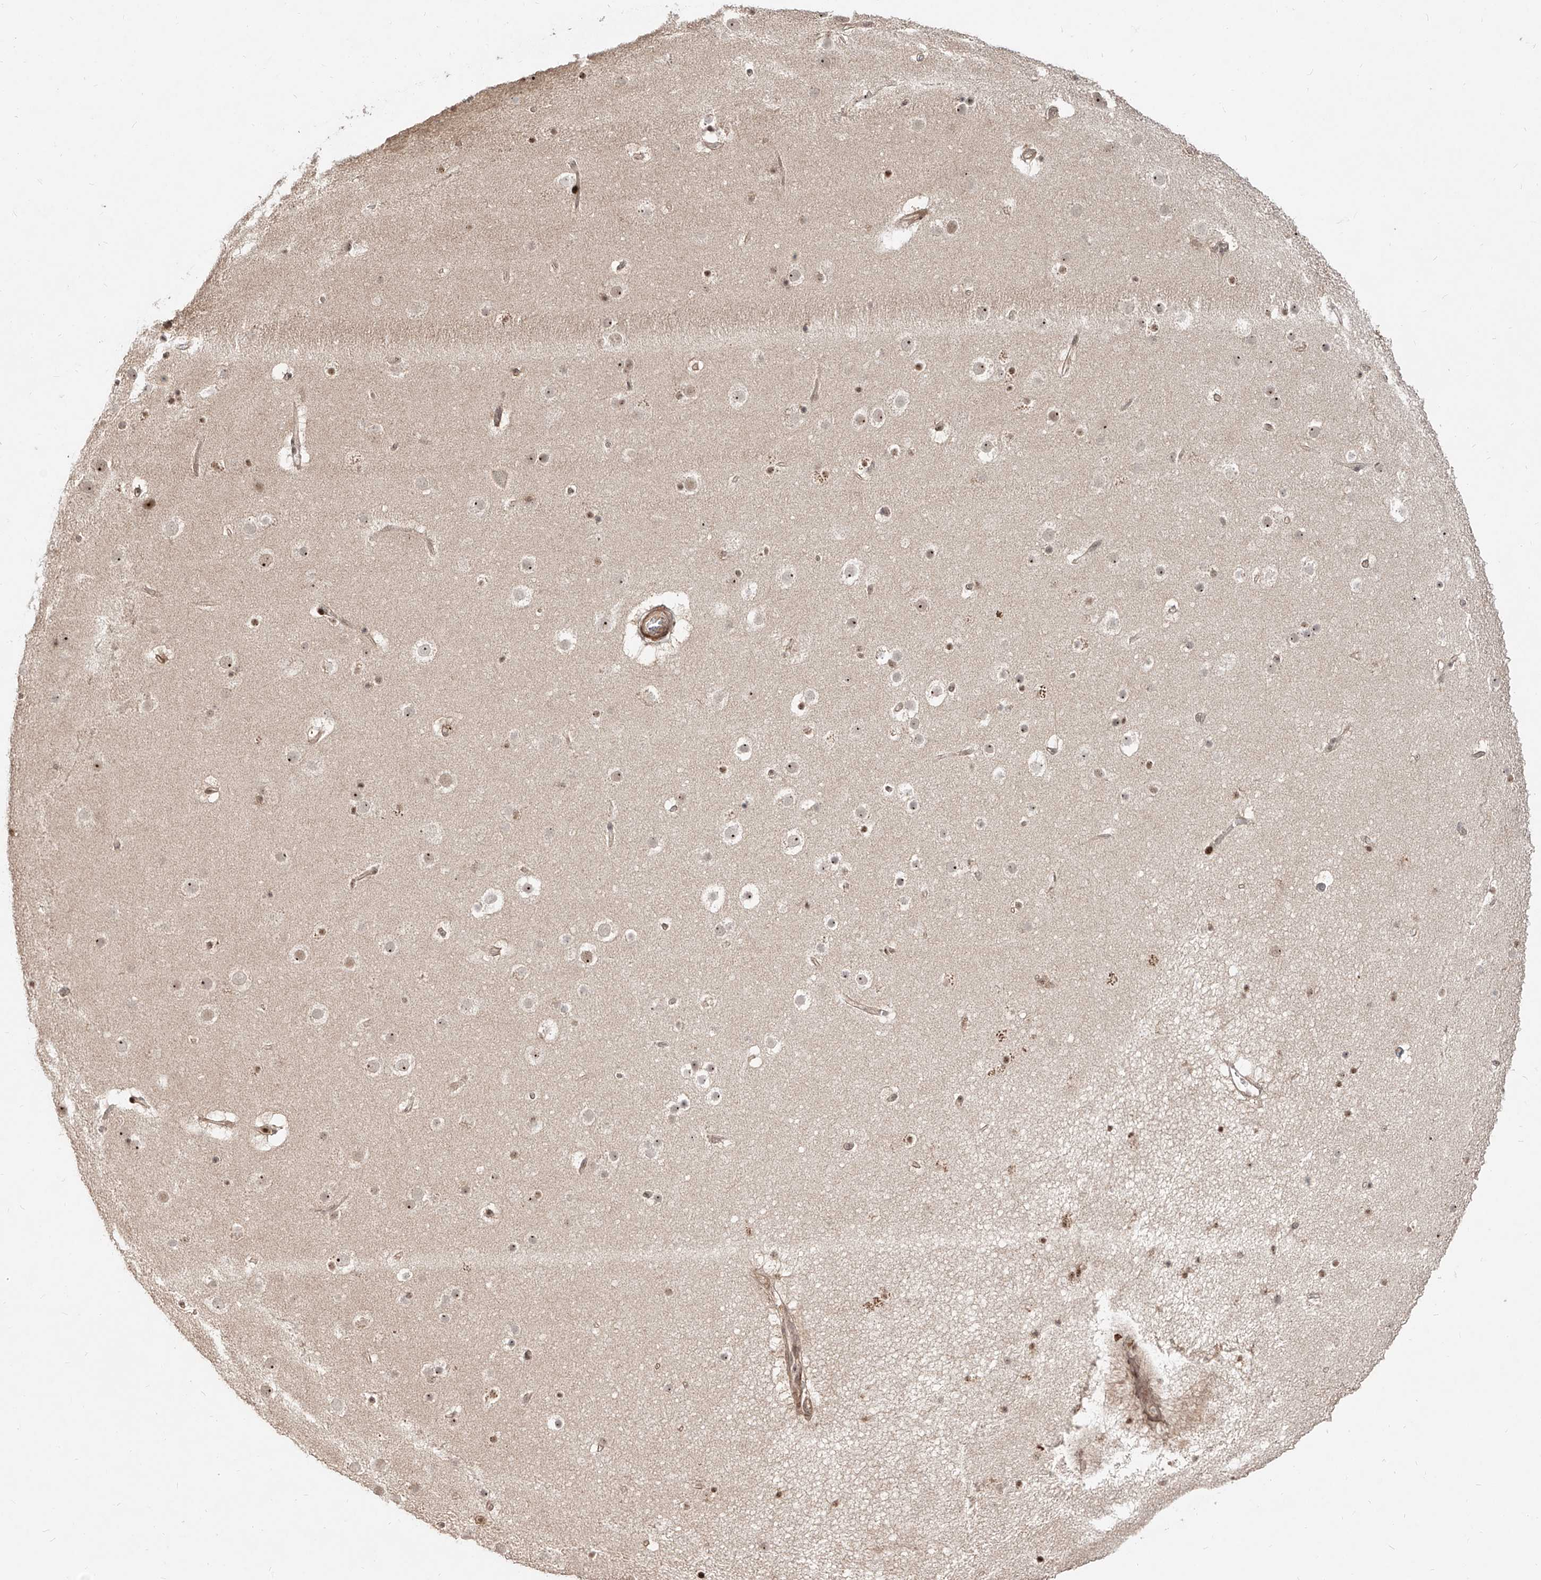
{"staining": {"intensity": "weak", "quantity": ">75%", "location": "cytoplasmic/membranous"}, "tissue": "cerebral cortex", "cell_type": "Endothelial cells", "image_type": "normal", "snomed": [{"axis": "morphology", "description": "Normal tissue, NOS"}, {"axis": "topography", "description": "Cerebral cortex"}], "caption": "A low amount of weak cytoplasmic/membranous staining is identified in approximately >75% of endothelial cells in benign cerebral cortex. The staining was performed using DAB (3,3'-diaminobenzidine) to visualize the protein expression in brown, while the nuclei were stained in blue with hematoxylin (Magnification: 20x).", "gene": "ZNF710", "patient": {"sex": "male", "age": 57}}